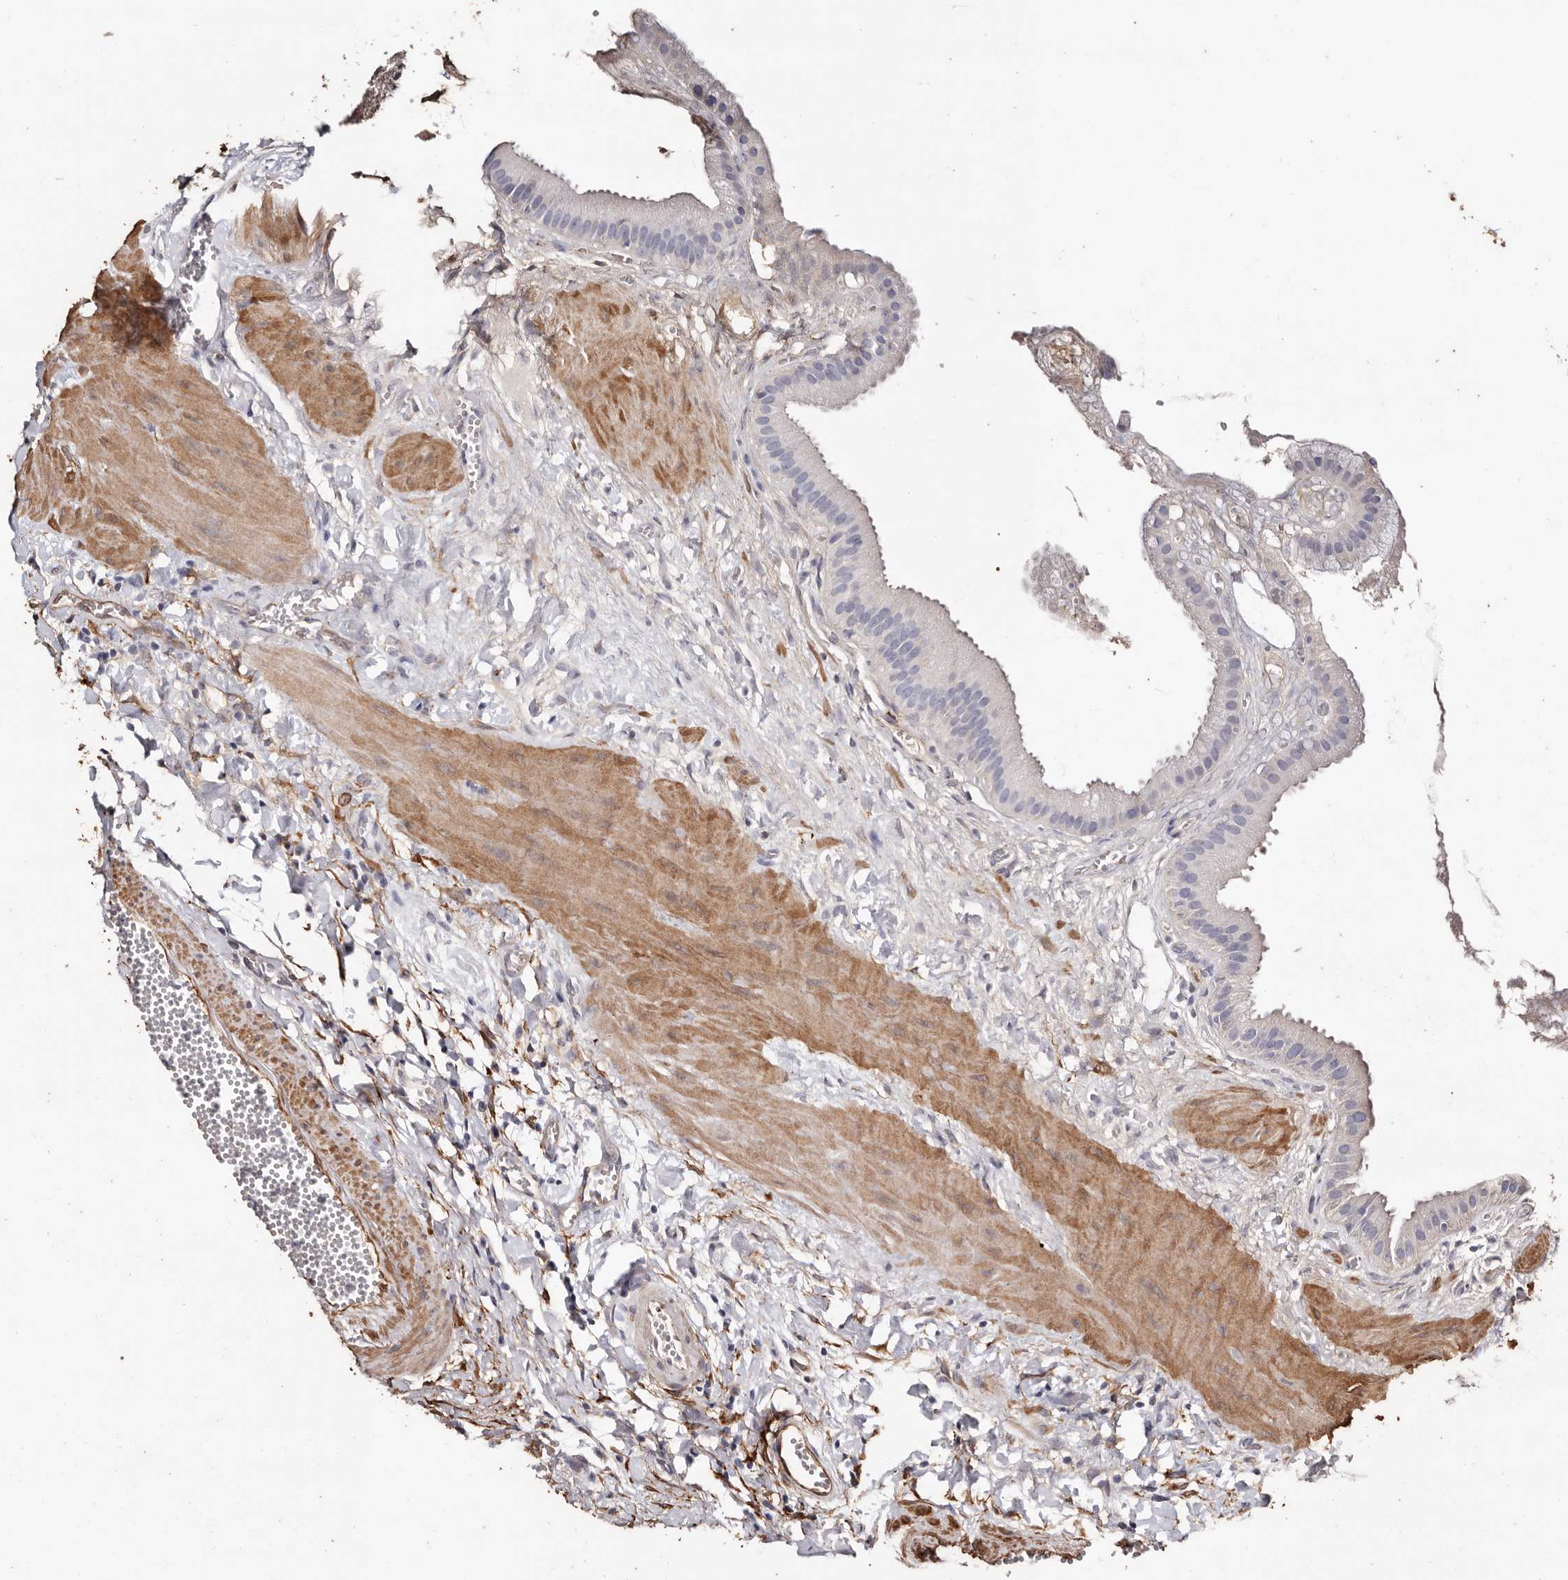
{"staining": {"intensity": "negative", "quantity": "none", "location": "none"}, "tissue": "gallbladder", "cell_type": "Glandular cells", "image_type": "normal", "snomed": [{"axis": "morphology", "description": "Normal tissue, NOS"}, {"axis": "topography", "description": "Gallbladder"}], "caption": "Immunohistochemistry (IHC) histopathology image of unremarkable gallbladder: gallbladder stained with DAB reveals no significant protein expression in glandular cells. (Brightfield microscopy of DAB IHC at high magnification).", "gene": "TGM2", "patient": {"sex": "male", "age": 55}}